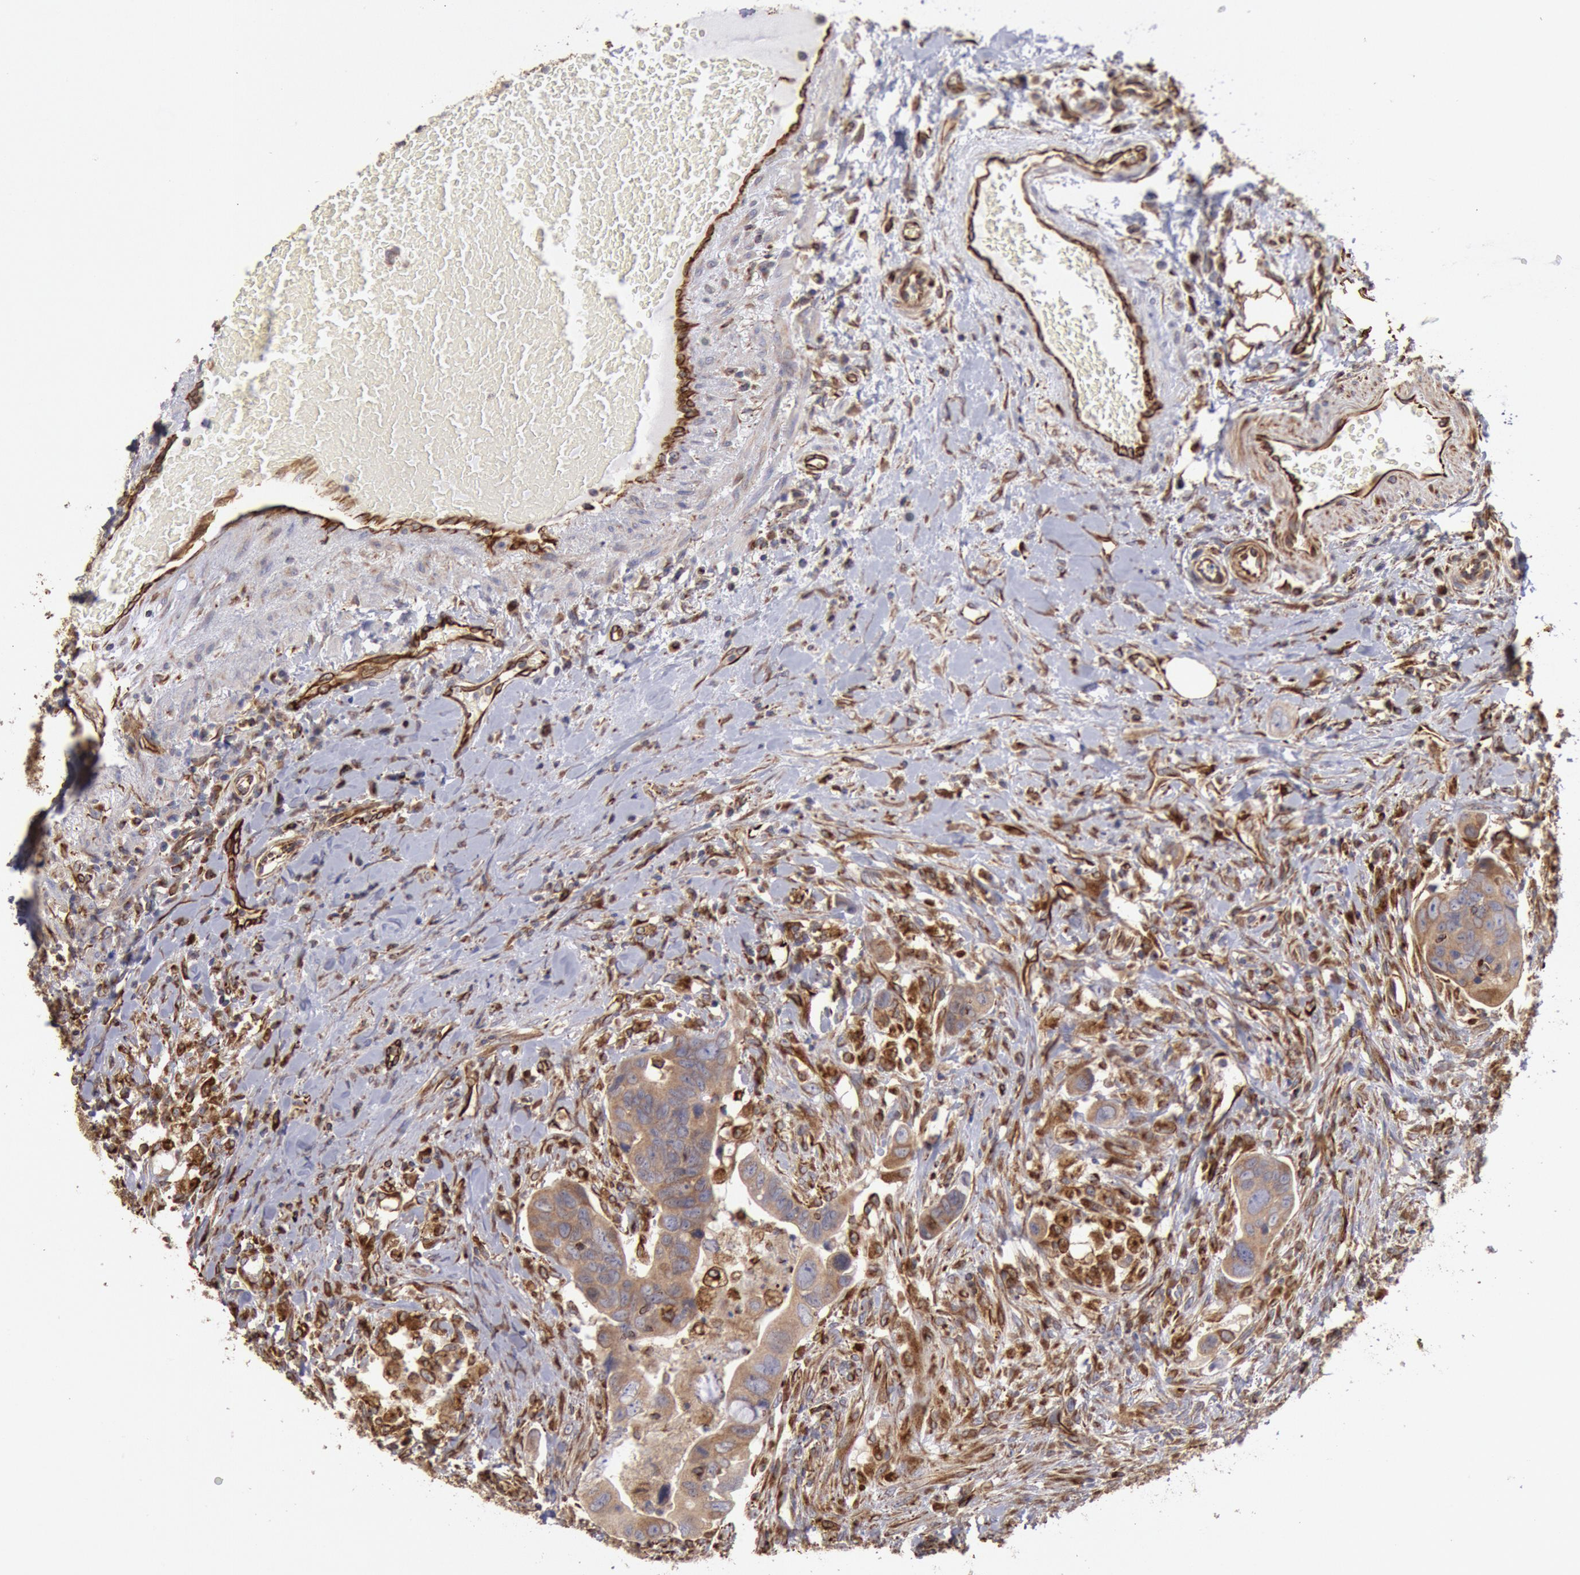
{"staining": {"intensity": "weak", "quantity": ">75%", "location": "cytoplasmic/membranous"}, "tissue": "colorectal cancer", "cell_type": "Tumor cells", "image_type": "cancer", "snomed": [{"axis": "morphology", "description": "Adenocarcinoma, NOS"}, {"axis": "topography", "description": "Rectum"}], "caption": "Weak cytoplasmic/membranous expression for a protein is identified in approximately >75% of tumor cells of adenocarcinoma (colorectal) using IHC.", "gene": "RNF139", "patient": {"sex": "male", "age": 53}}